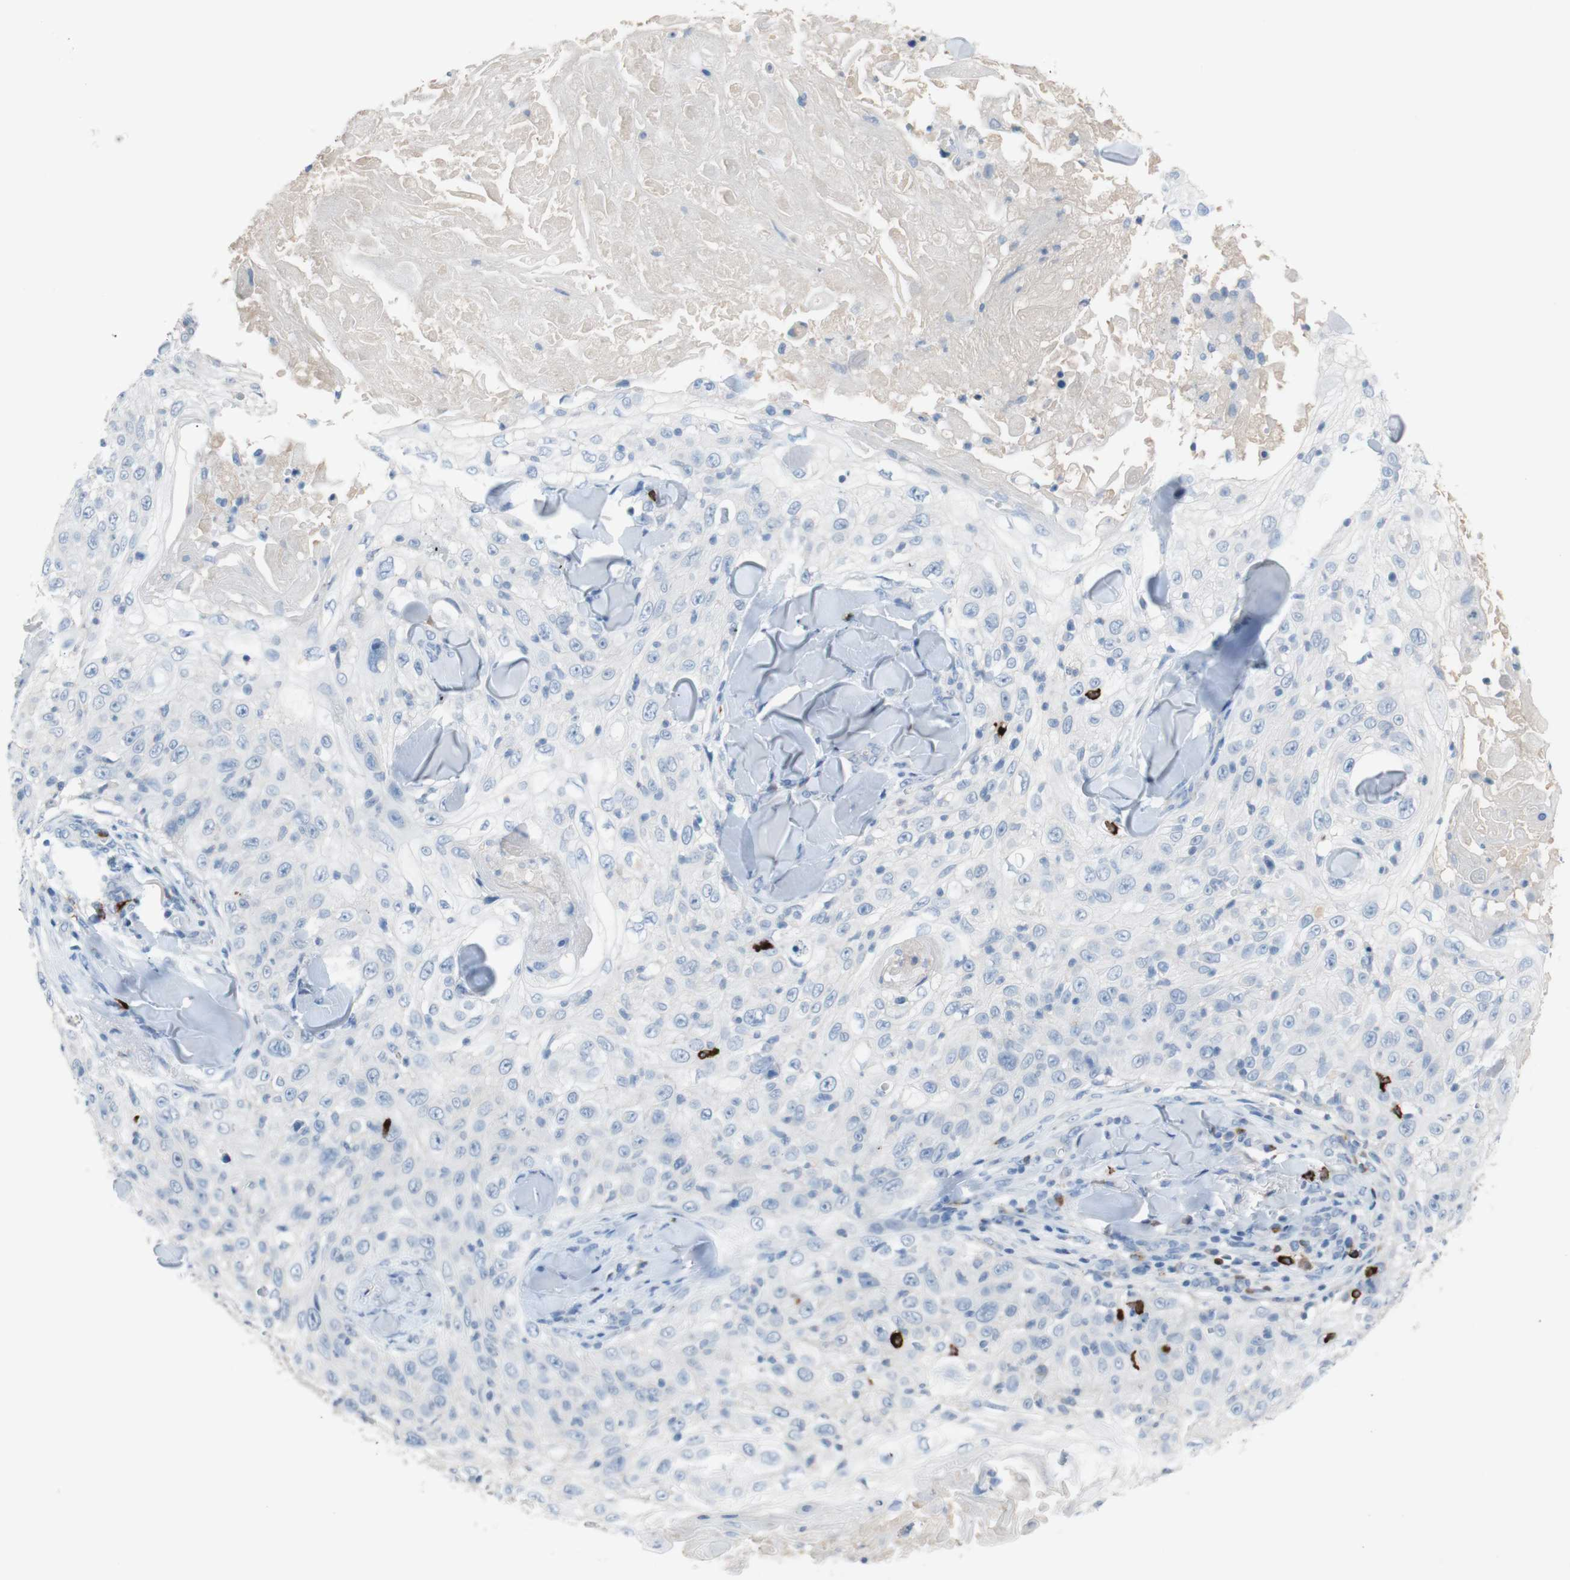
{"staining": {"intensity": "negative", "quantity": "none", "location": "none"}, "tissue": "skin cancer", "cell_type": "Tumor cells", "image_type": "cancer", "snomed": [{"axis": "morphology", "description": "Squamous cell carcinoma, NOS"}, {"axis": "topography", "description": "Skin"}], "caption": "Immunohistochemical staining of human skin cancer shows no significant positivity in tumor cells.", "gene": "PACSIN1", "patient": {"sex": "male", "age": 86}}